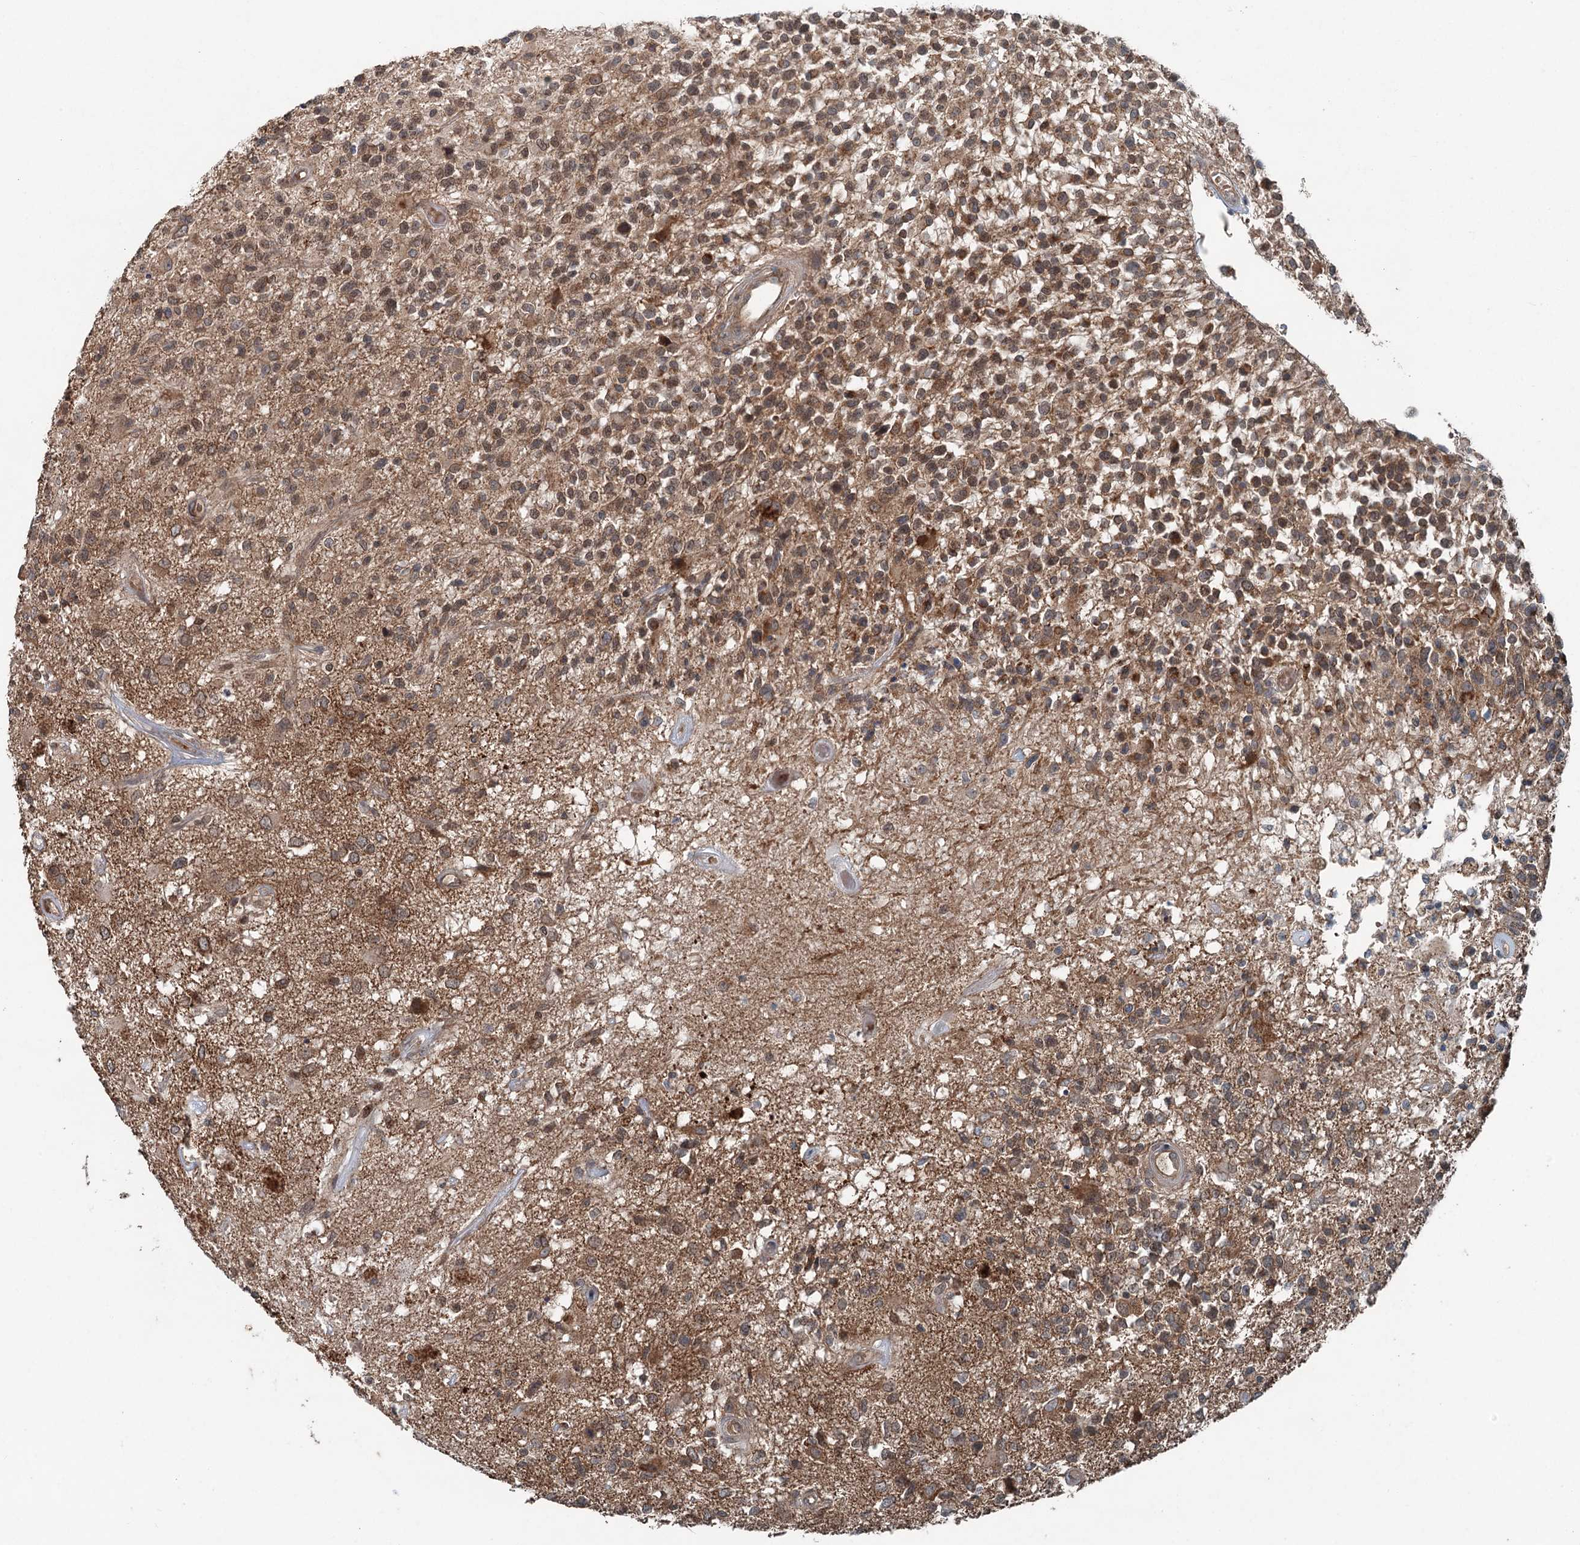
{"staining": {"intensity": "moderate", "quantity": ">75%", "location": "cytoplasmic/membranous,nuclear"}, "tissue": "glioma", "cell_type": "Tumor cells", "image_type": "cancer", "snomed": [{"axis": "morphology", "description": "Glioma, malignant, High grade"}, {"axis": "morphology", "description": "Glioblastoma, NOS"}, {"axis": "topography", "description": "Brain"}], "caption": "DAB immunohistochemical staining of glioma displays moderate cytoplasmic/membranous and nuclear protein expression in approximately >75% of tumor cells.", "gene": "SKIC3", "patient": {"sex": "male", "age": 60}}